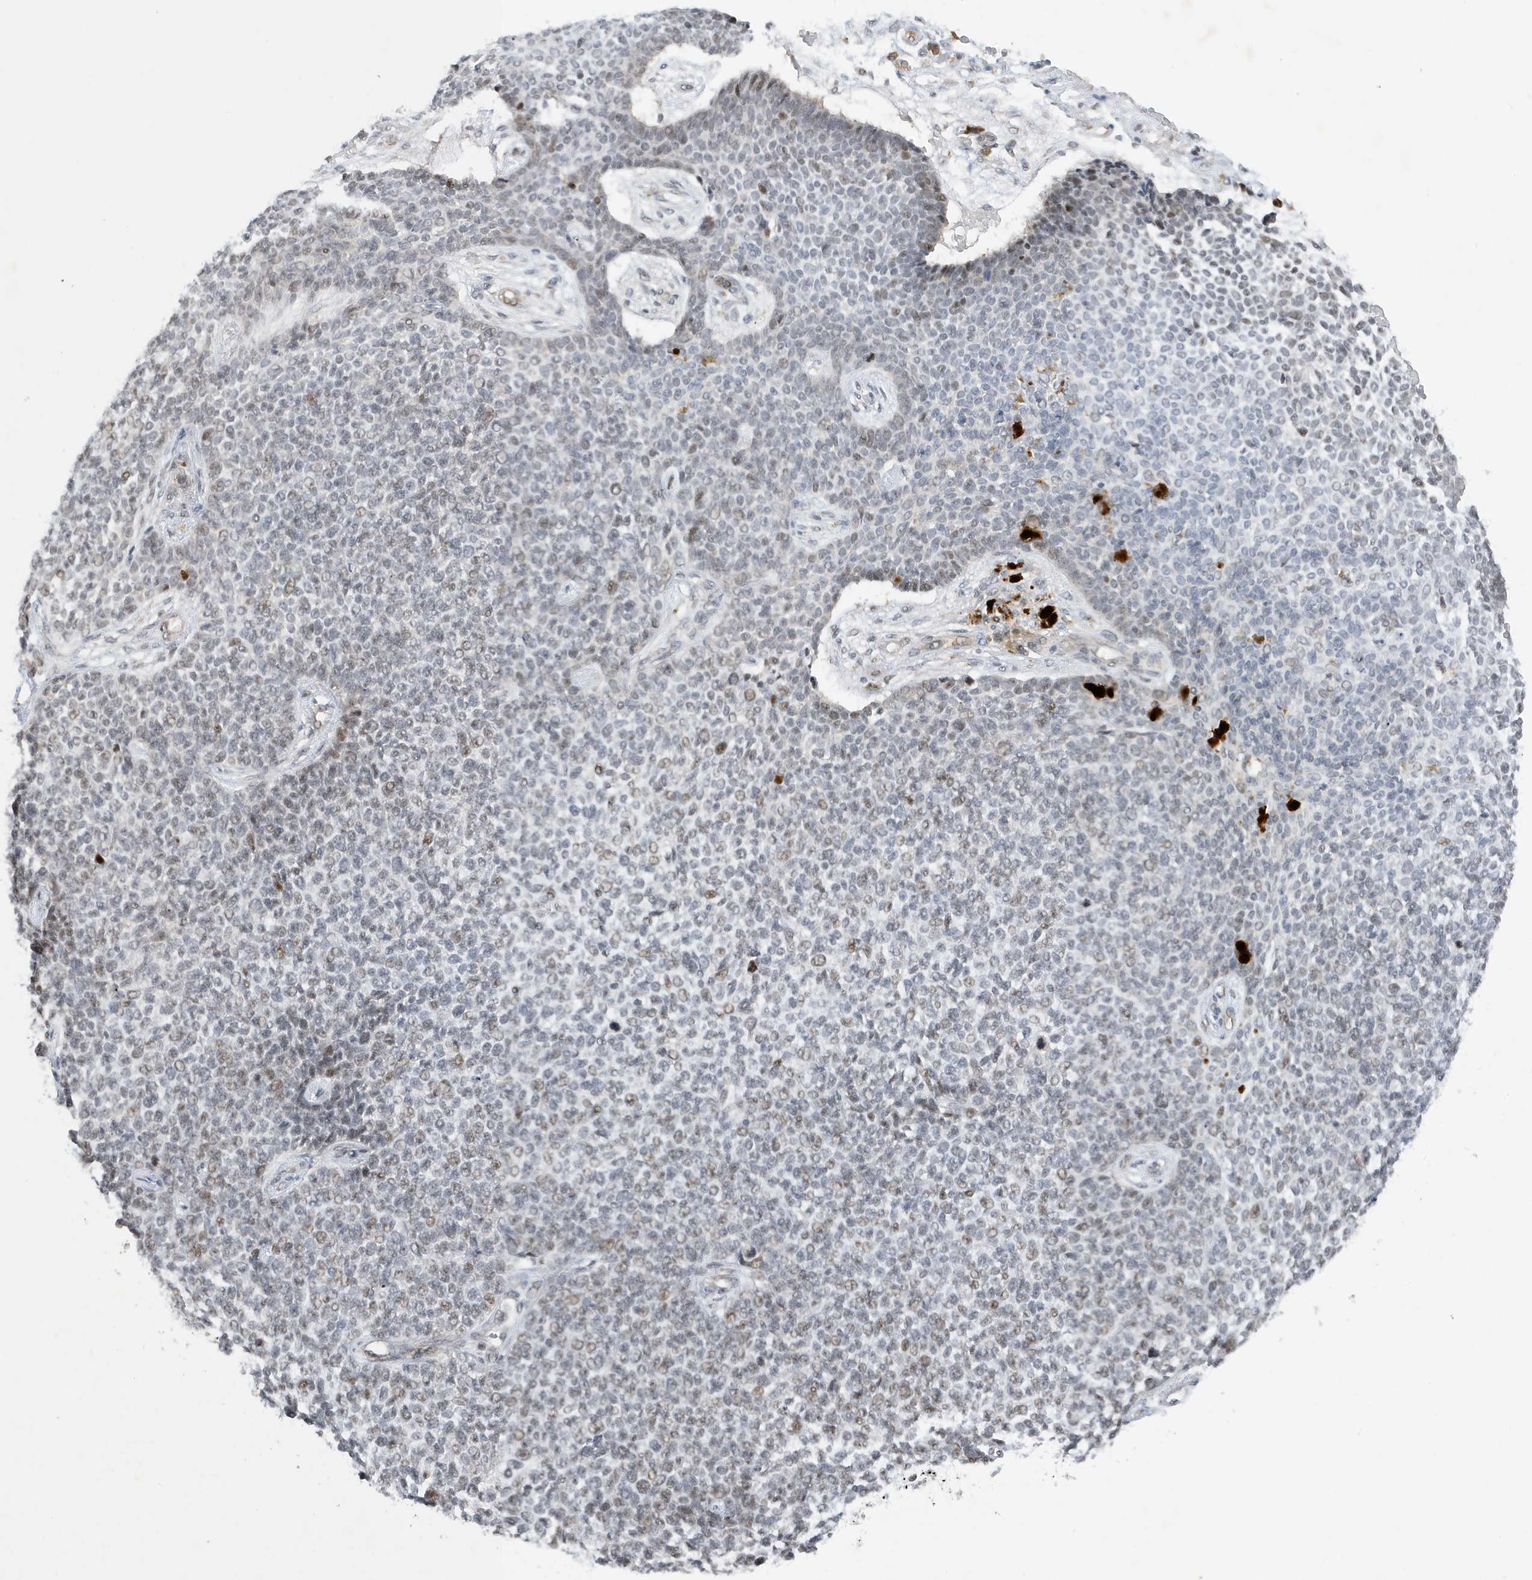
{"staining": {"intensity": "weak", "quantity": "<25%", "location": "nuclear"}, "tissue": "skin cancer", "cell_type": "Tumor cells", "image_type": "cancer", "snomed": [{"axis": "morphology", "description": "Basal cell carcinoma"}, {"axis": "topography", "description": "Skin"}], "caption": "Photomicrograph shows no protein positivity in tumor cells of skin cancer (basal cell carcinoma) tissue.", "gene": "MAST3", "patient": {"sex": "female", "age": 84}}